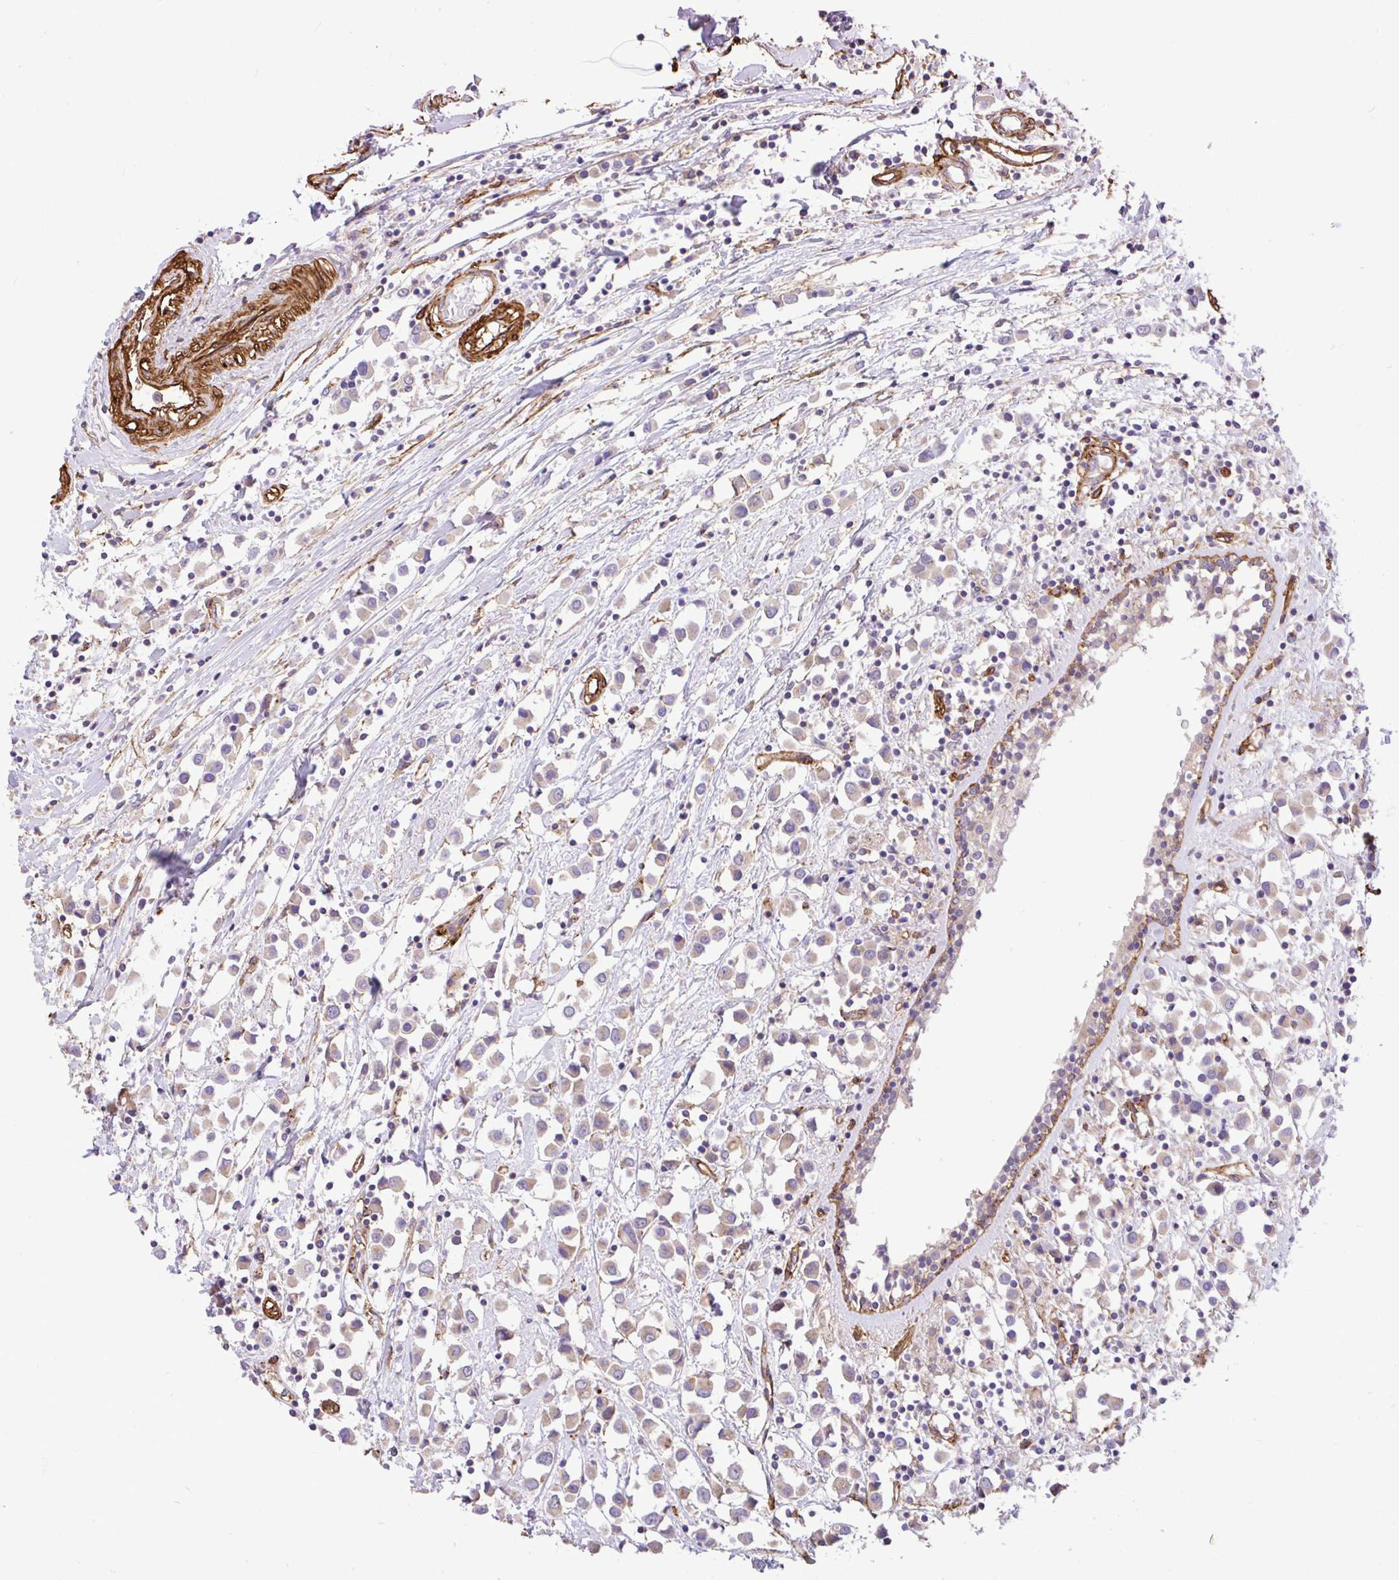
{"staining": {"intensity": "moderate", "quantity": "25%-75%", "location": "cytoplasmic/membranous"}, "tissue": "breast cancer", "cell_type": "Tumor cells", "image_type": "cancer", "snomed": [{"axis": "morphology", "description": "Duct carcinoma"}, {"axis": "topography", "description": "Breast"}], "caption": "Immunohistochemistry (IHC) of invasive ductal carcinoma (breast) shows medium levels of moderate cytoplasmic/membranous staining in approximately 25%-75% of tumor cells.", "gene": "PTPRK", "patient": {"sex": "female", "age": 61}}